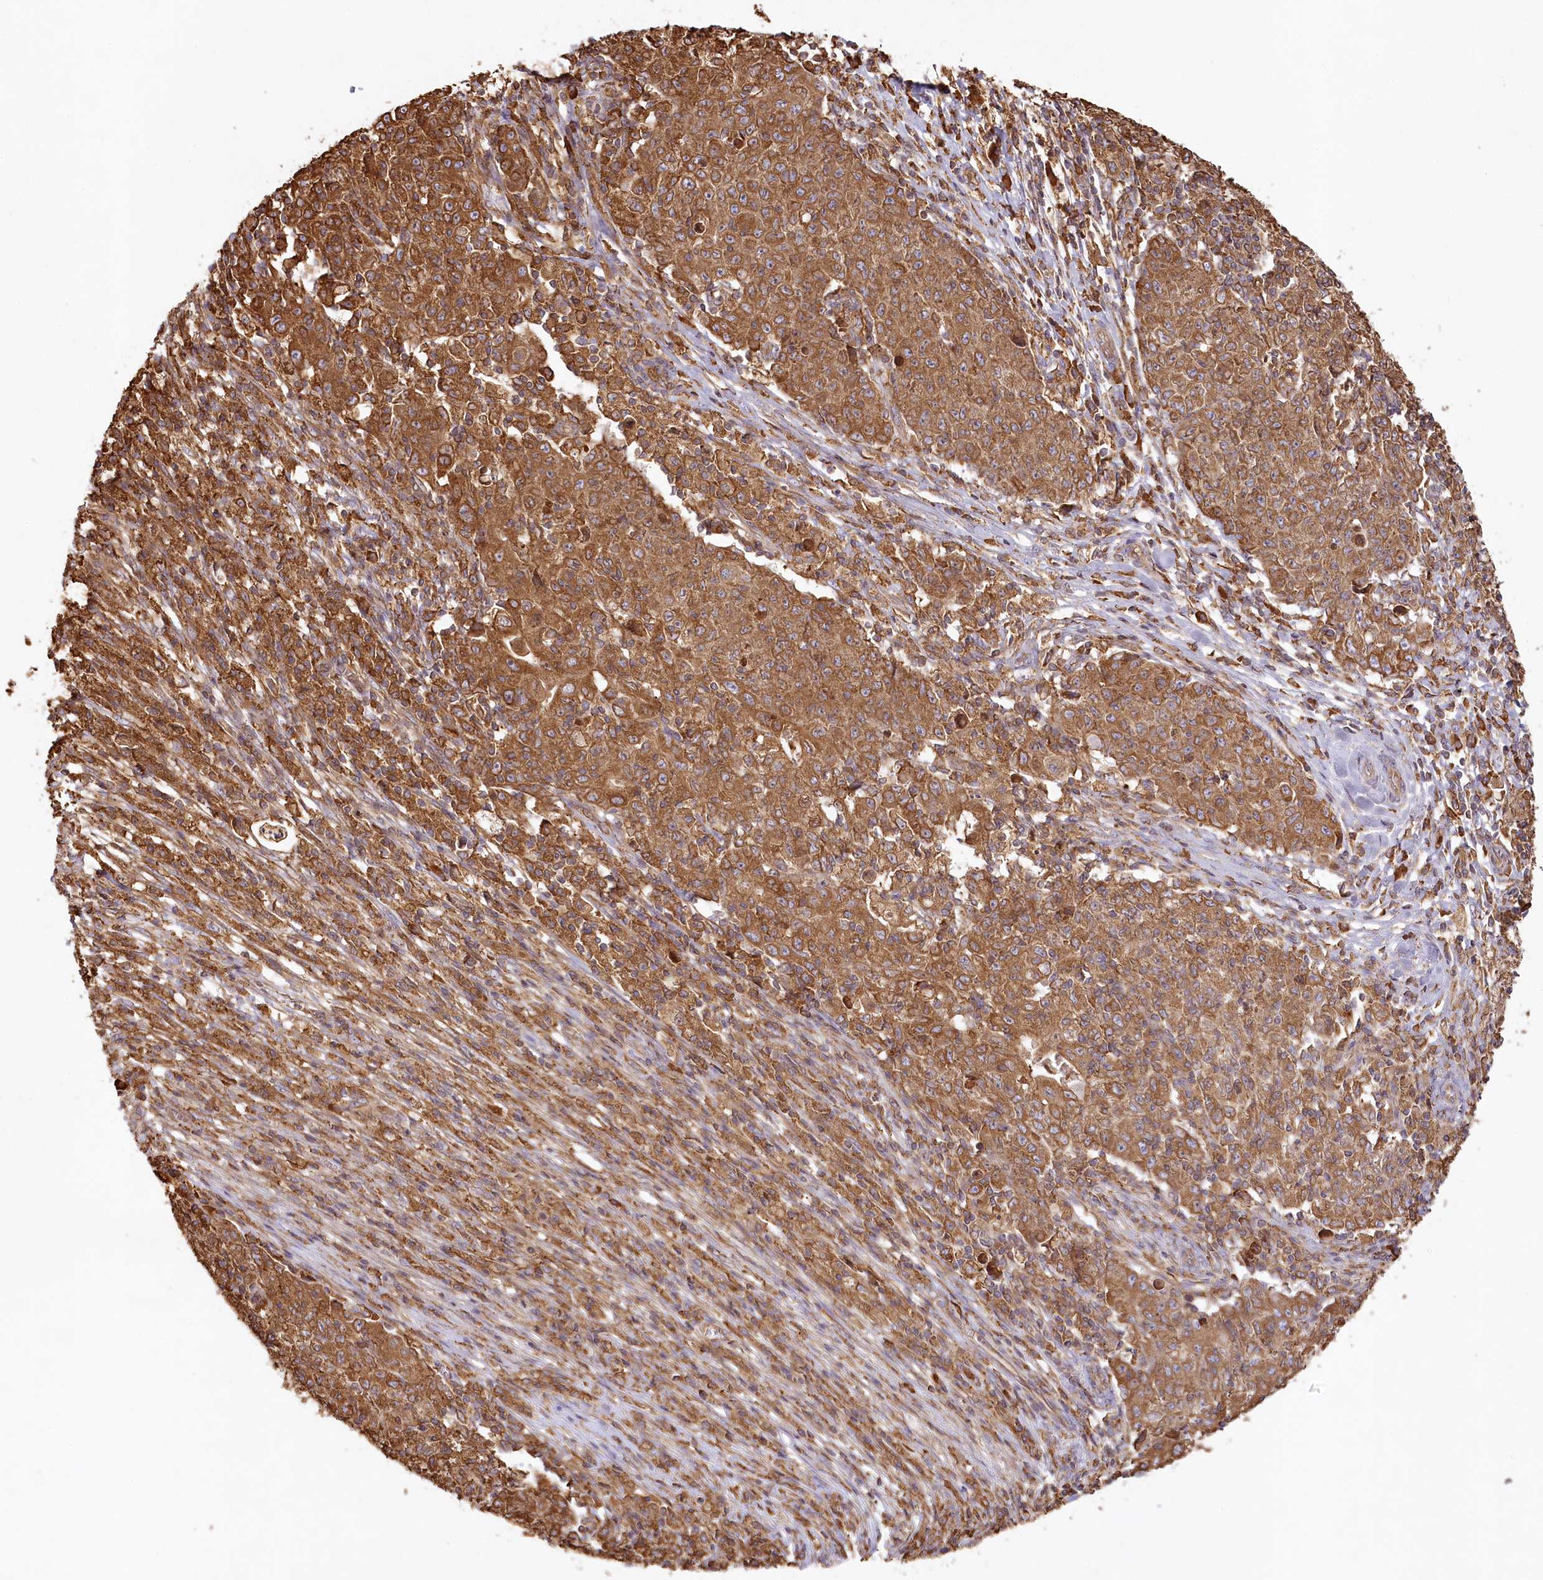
{"staining": {"intensity": "strong", "quantity": ">75%", "location": "cytoplasmic/membranous"}, "tissue": "ovarian cancer", "cell_type": "Tumor cells", "image_type": "cancer", "snomed": [{"axis": "morphology", "description": "Carcinoma, endometroid"}, {"axis": "topography", "description": "Ovary"}], "caption": "Ovarian cancer was stained to show a protein in brown. There is high levels of strong cytoplasmic/membranous positivity in about >75% of tumor cells.", "gene": "ACAP2", "patient": {"sex": "female", "age": 42}}